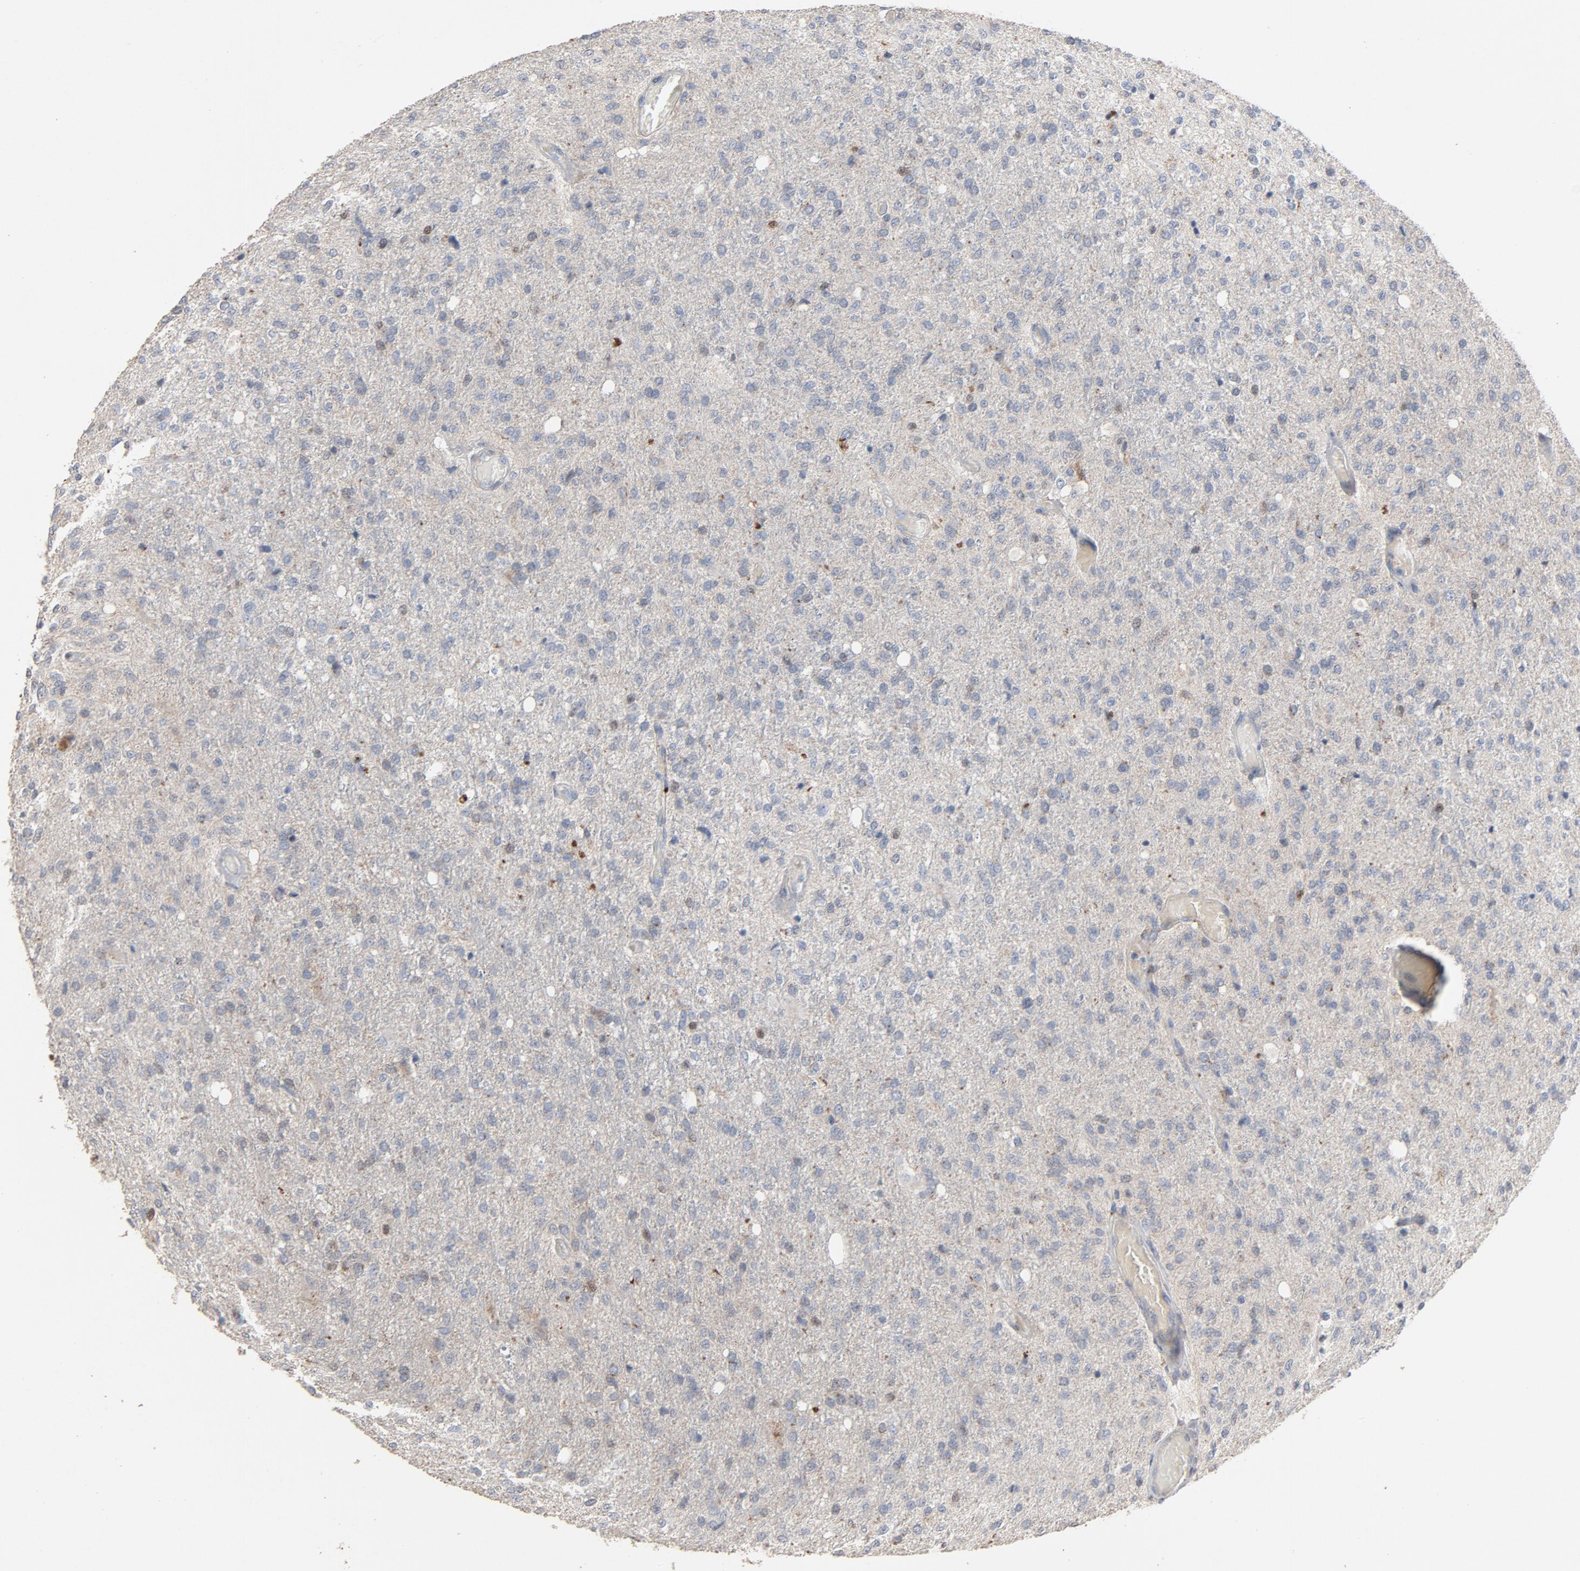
{"staining": {"intensity": "weak", "quantity": "<25%", "location": "cytoplasmic/membranous,nuclear"}, "tissue": "glioma", "cell_type": "Tumor cells", "image_type": "cancer", "snomed": [{"axis": "morphology", "description": "Normal tissue, NOS"}, {"axis": "morphology", "description": "Glioma, malignant, High grade"}, {"axis": "topography", "description": "Cerebral cortex"}], "caption": "IHC image of glioma stained for a protein (brown), which shows no positivity in tumor cells.", "gene": "CDK6", "patient": {"sex": "male", "age": 77}}